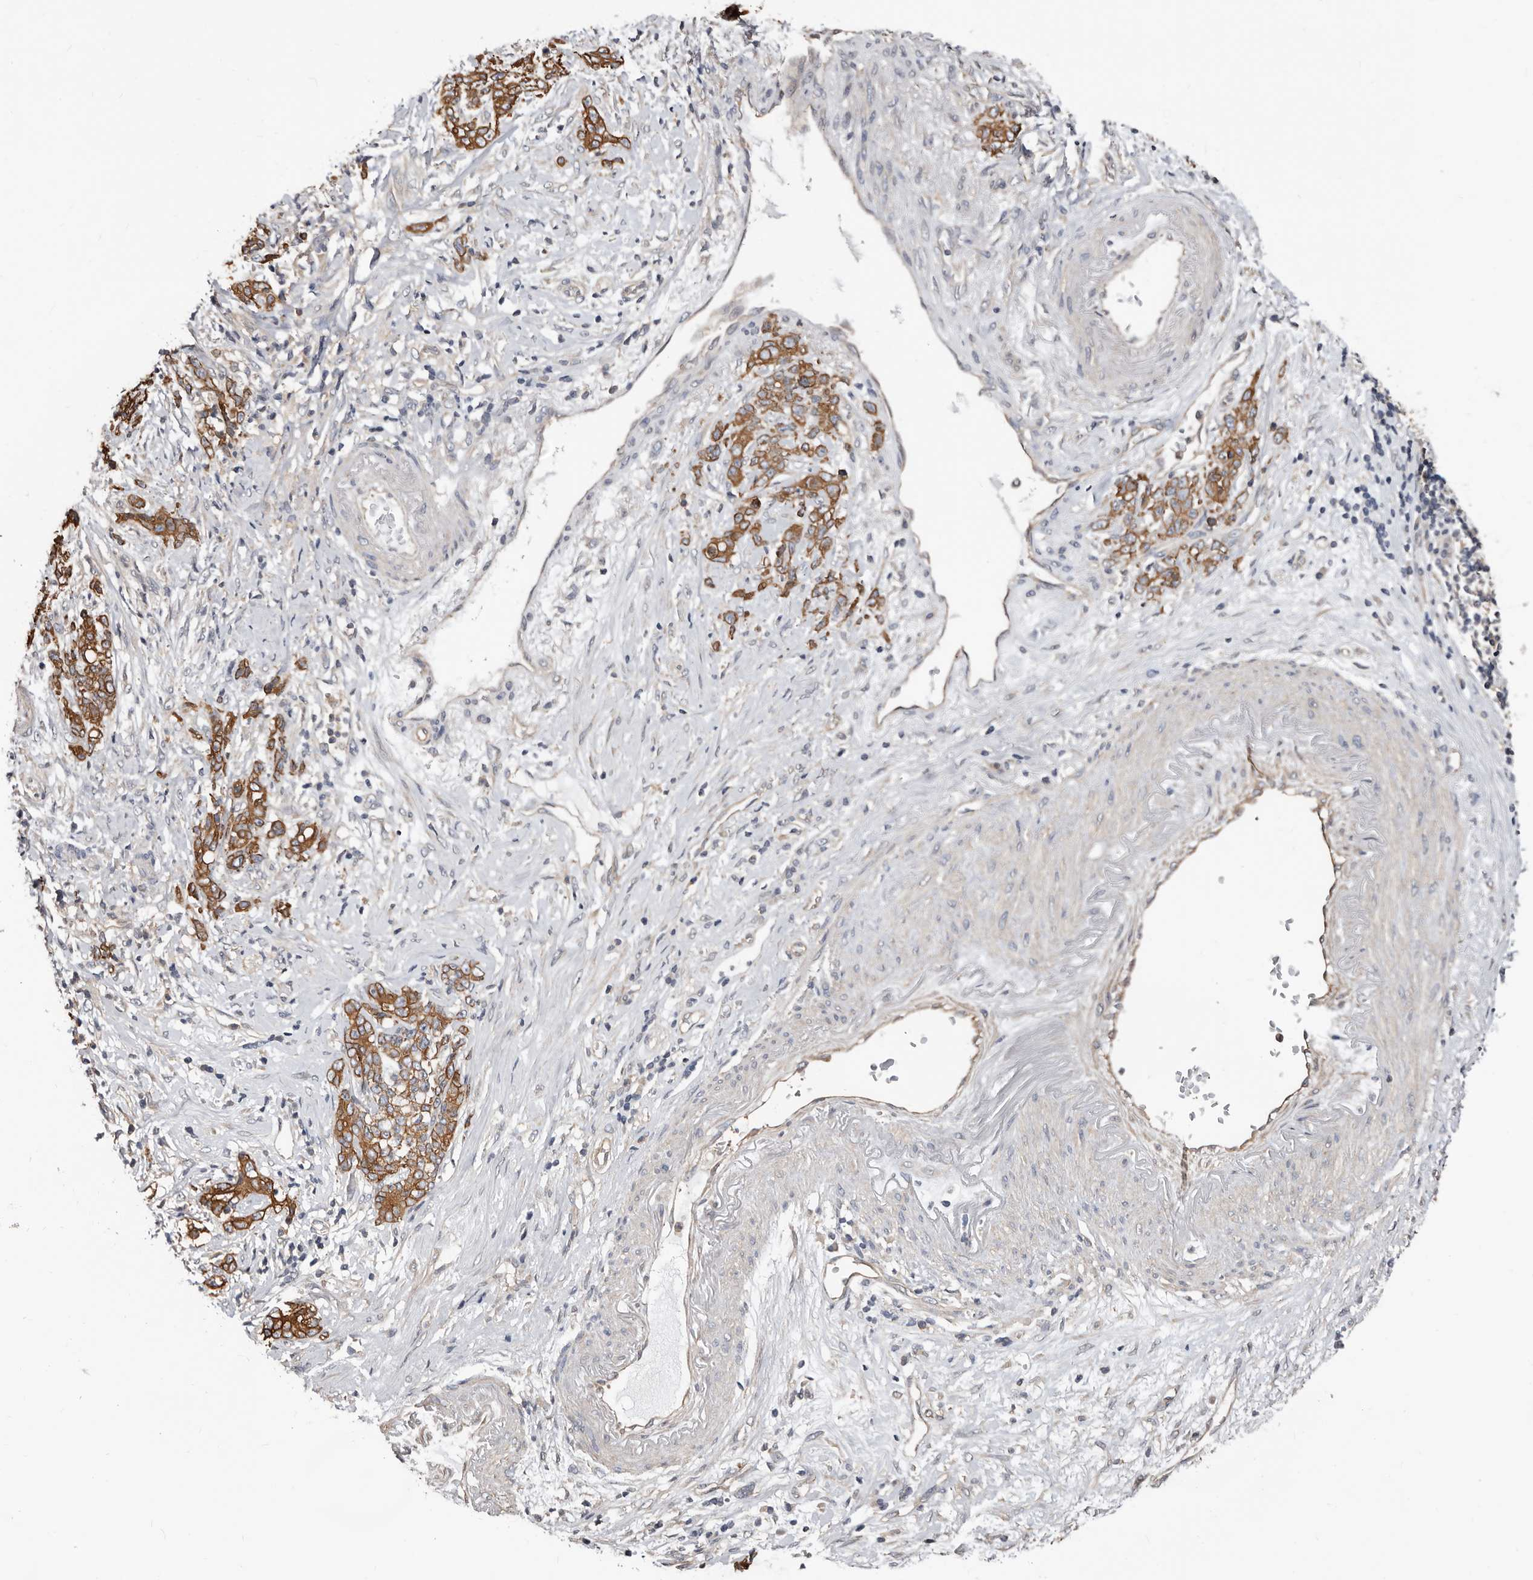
{"staining": {"intensity": "moderate", "quantity": ">75%", "location": "cytoplasmic/membranous"}, "tissue": "stomach cancer", "cell_type": "Tumor cells", "image_type": "cancer", "snomed": [{"axis": "morphology", "description": "Adenocarcinoma, NOS"}, {"axis": "topography", "description": "Stomach, lower"}], "caption": "Immunohistochemical staining of stomach cancer (adenocarcinoma) shows medium levels of moderate cytoplasmic/membranous expression in about >75% of tumor cells.", "gene": "MRPL18", "patient": {"sex": "male", "age": 88}}